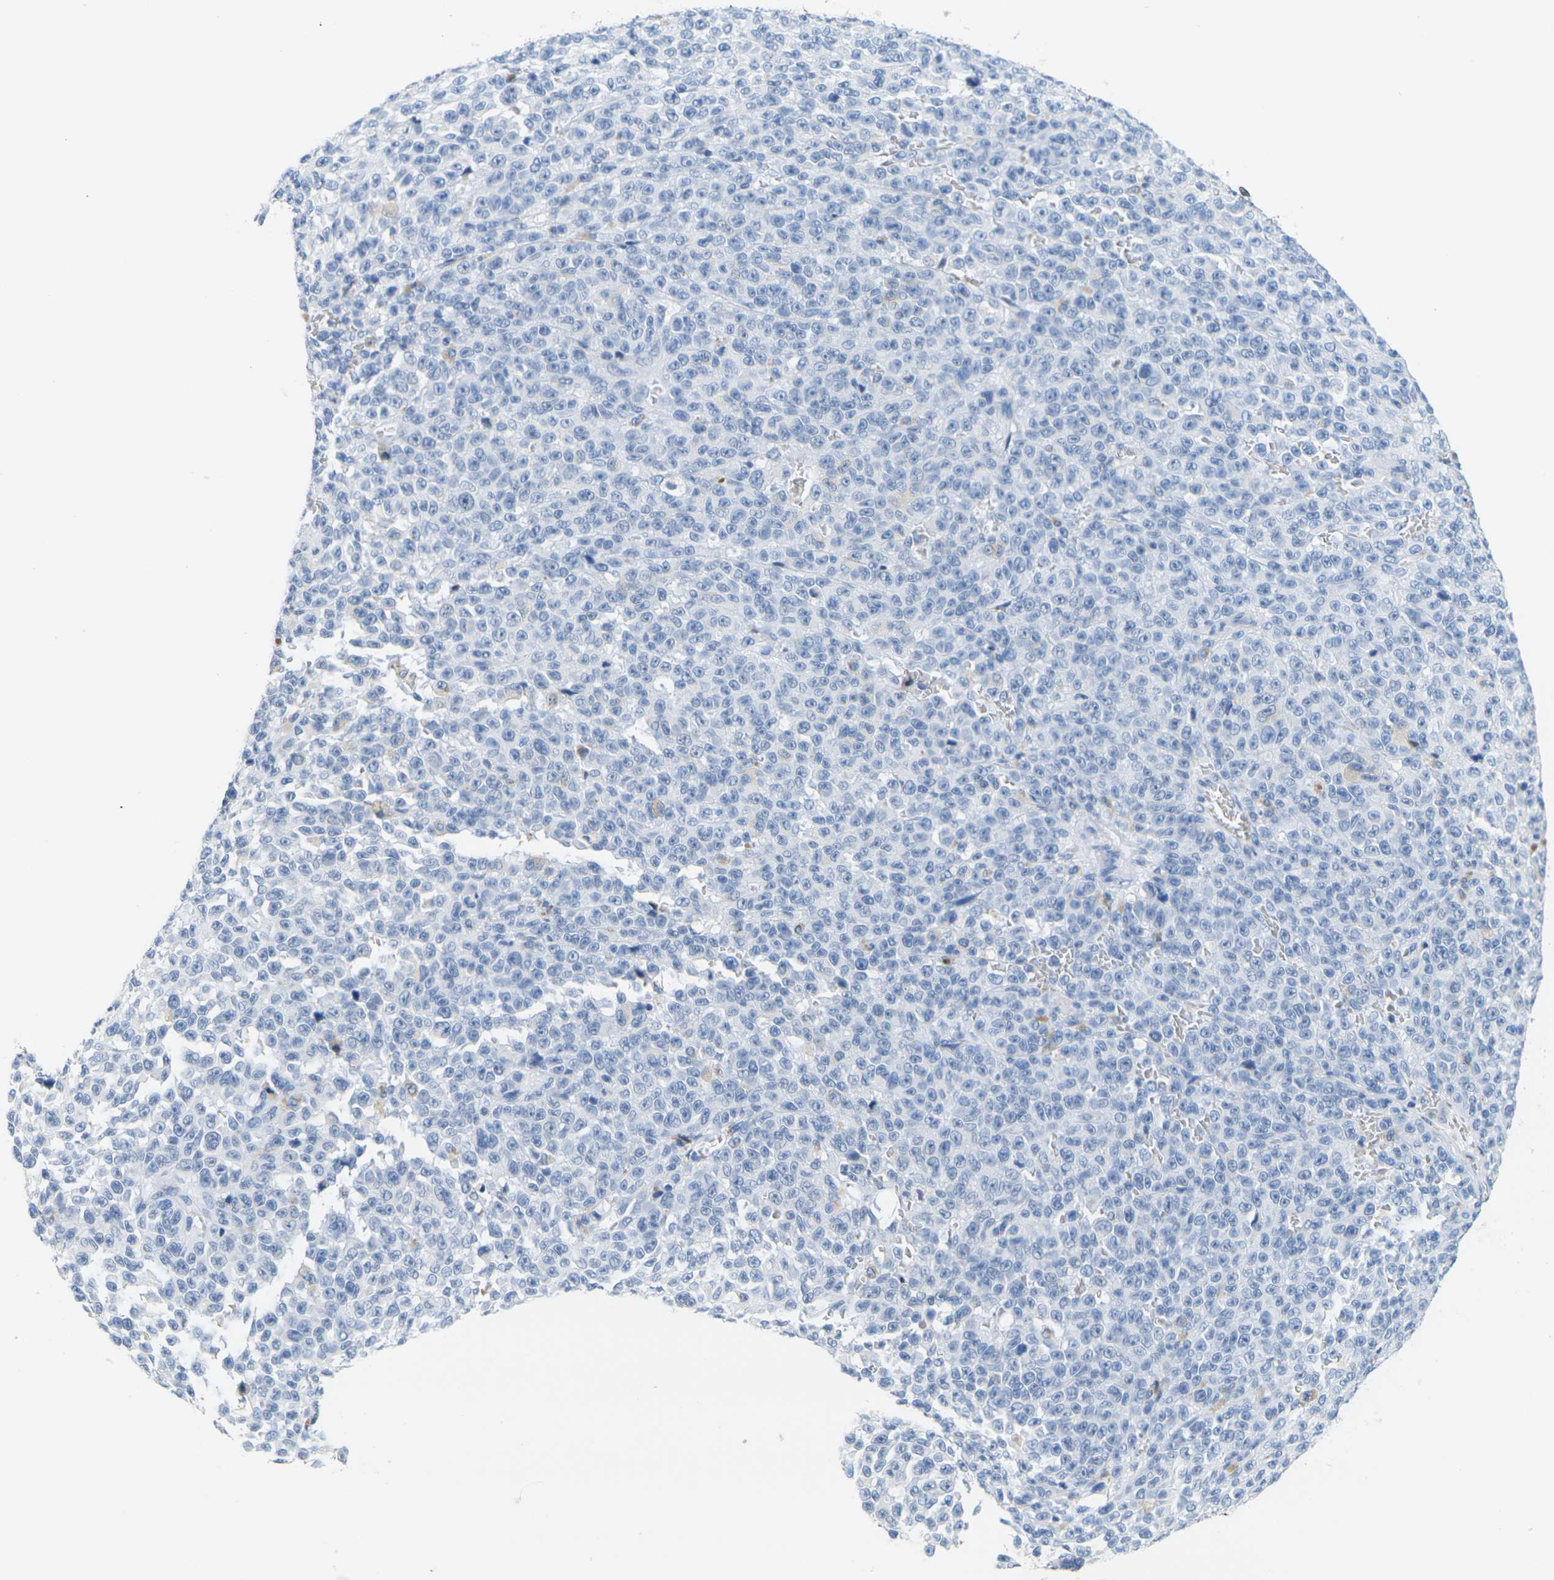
{"staining": {"intensity": "negative", "quantity": "none", "location": "none"}, "tissue": "melanoma", "cell_type": "Tumor cells", "image_type": "cancer", "snomed": [{"axis": "morphology", "description": "Malignant melanoma, NOS"}, {"axis": "topography", "description": "Skin"}], "caption": "IHC histopathology image of malignant melanoma stained for a protein (brown), which exhibits no staining in tumor cells.", "gene": "CTAG1A", "patient": {"sex": "female", "age": 82}}